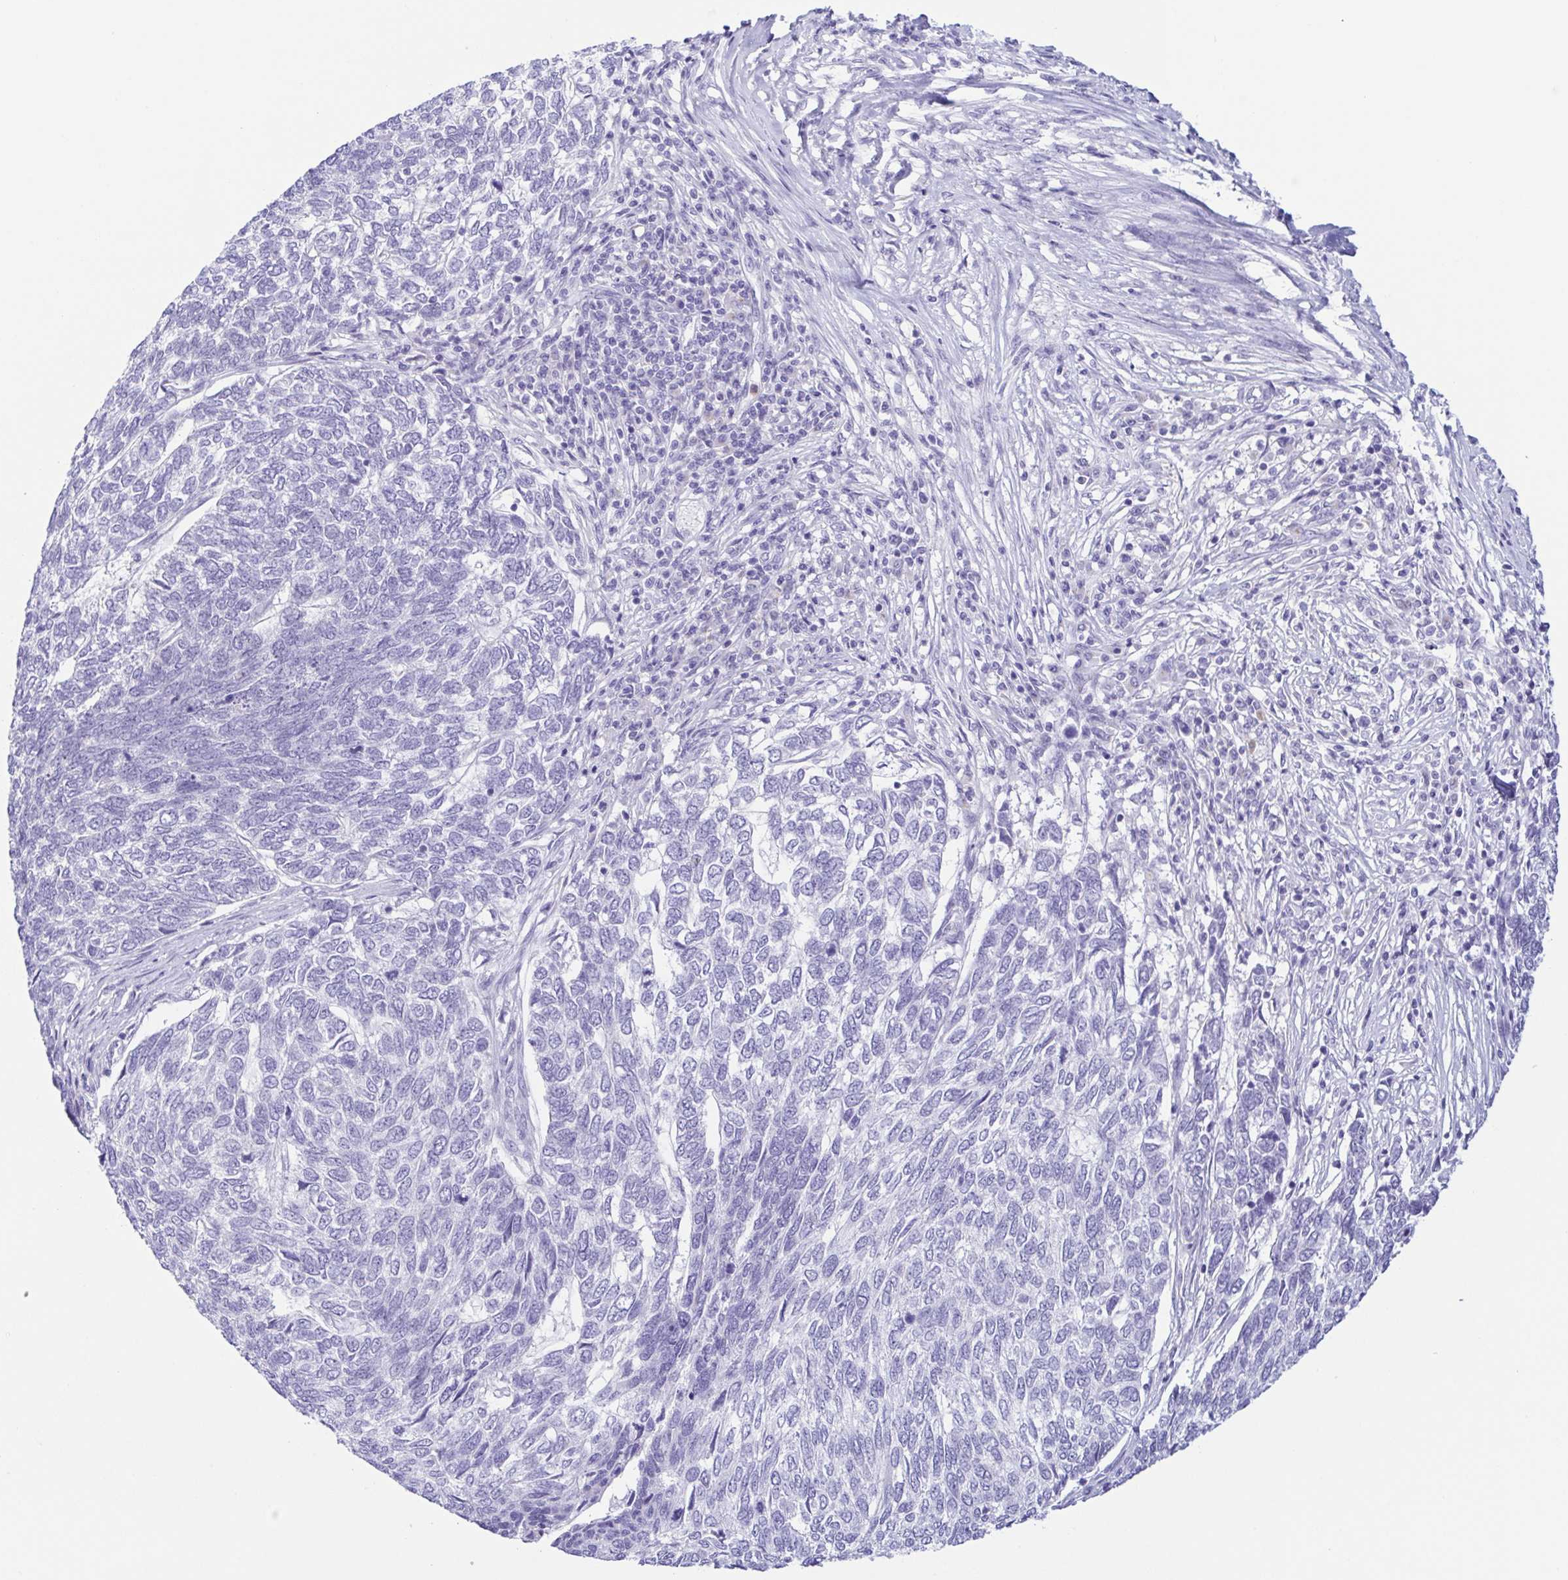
{"staining": {"intensity": "negative", "quantity": "none", "location": "none"}, "tissue": "skin cancer", "cell_type": "Tumor cells", "image_type": "cancer", "snomed": [{"axis": "morphology", "description": "Basal cell carcinoma"}, {"axis": "topography", "description": "Skin"}], "caption": "IHC photomicrograph of neoplastic tissue: skin cancer (basal cell carcinoma) stained with DAB displays no significant protein staining in tumor cells. (Stains: DAB IHC with hematoxylin counter stain, Microscopy: brightfield microscopy at high magnification).", "gene": "AZU1", "patient": {"sex": "female", "age": 65}}